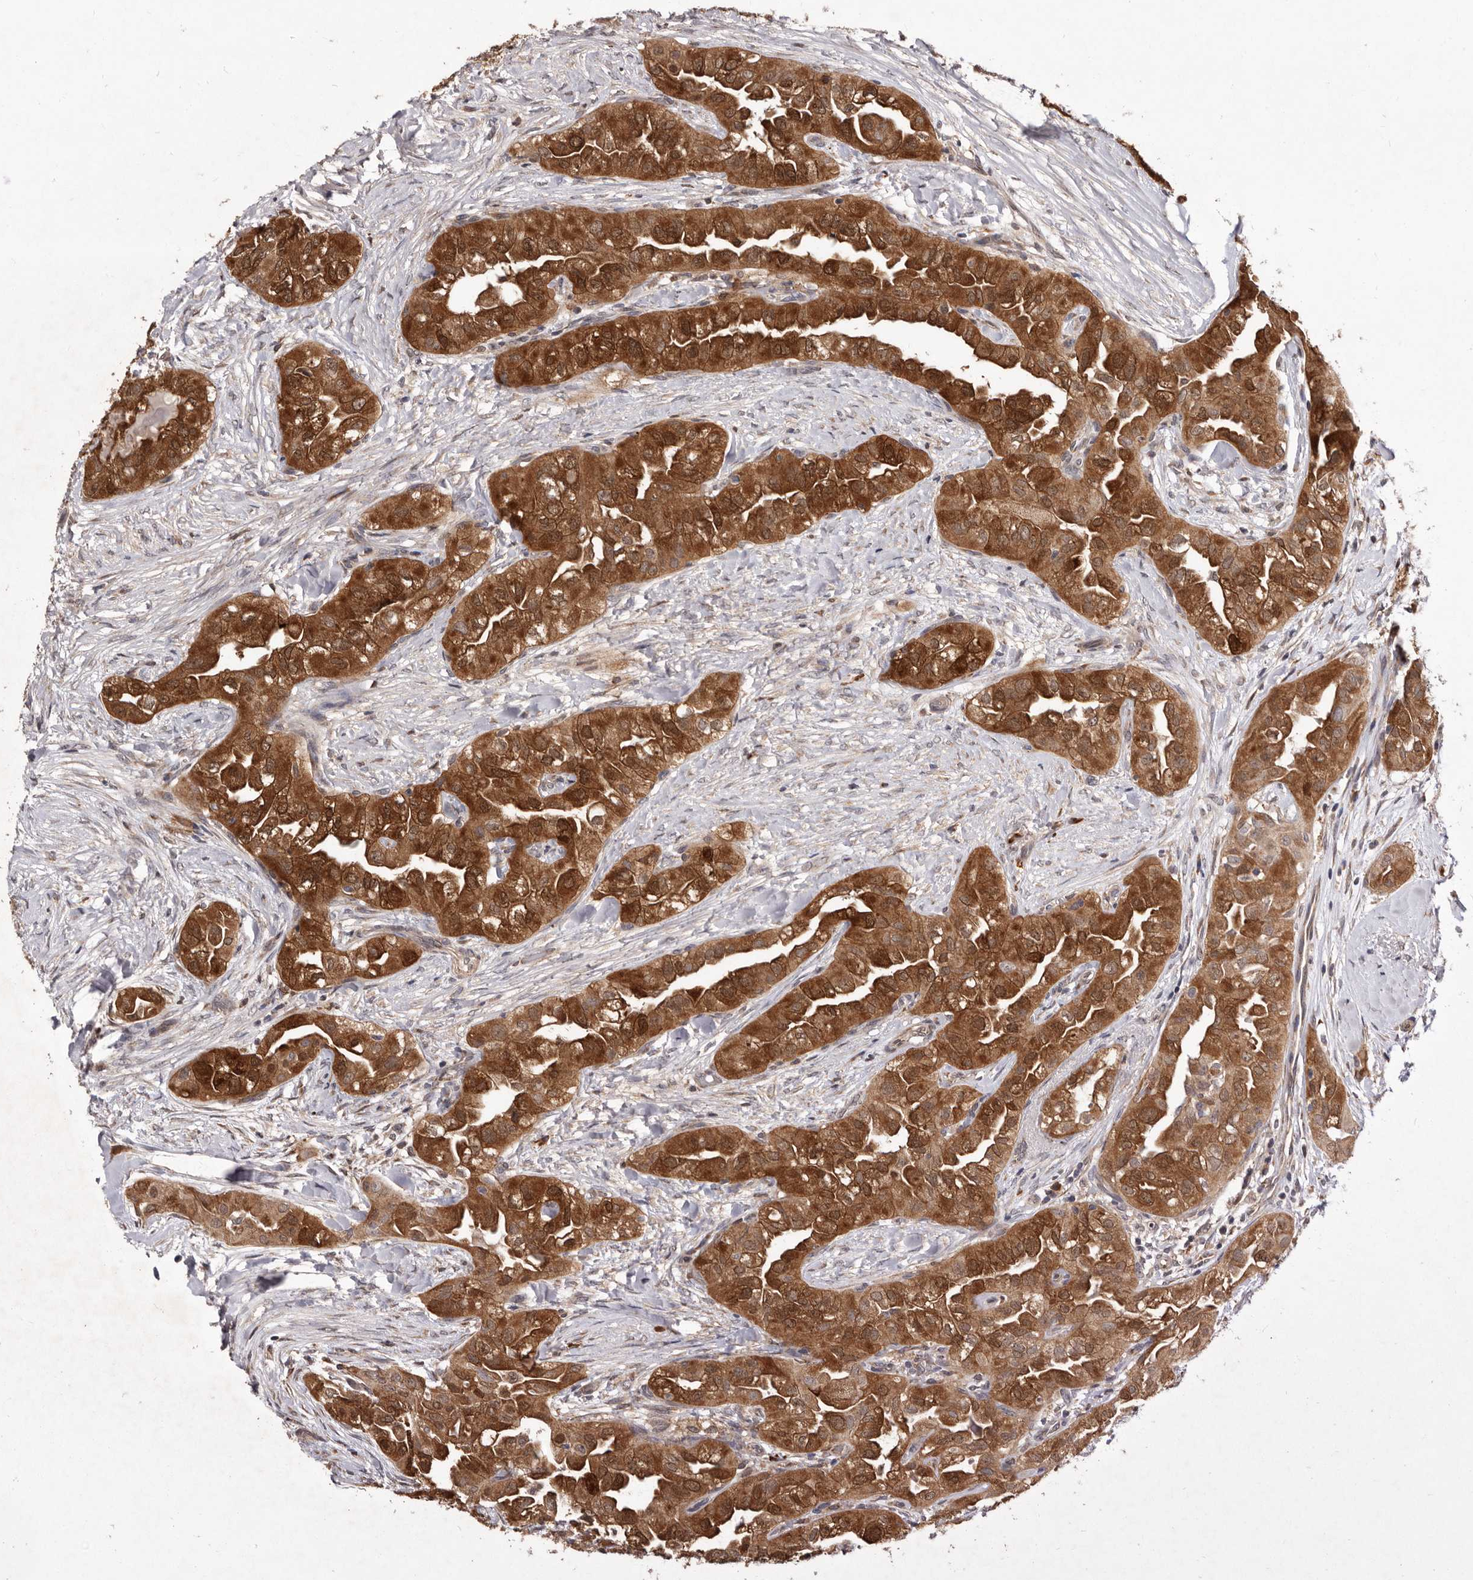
{"staining": {"intensity": "strong", "quantity": ">75%", "location": "cytoplasmic/membranous"}, "tissue": "thyroid cancer", "cell_type": "Tumor cells", "image_type": "cancer", "snomed": [{"axis": "morphology", "description": "Papillary adenocarcinoma, NOS"}, {"axis": "topography", "description": "Thyroid gland"}], "caption": "Brown immunohistochemical staining in thyroid cancer (papillary adenocarcinoma) exhibits strong cytoplasmic/membranous expression in about >75% of tumor cells.", "gene": "RRM2B", "patient": {"sex": "female", "age": 59}}